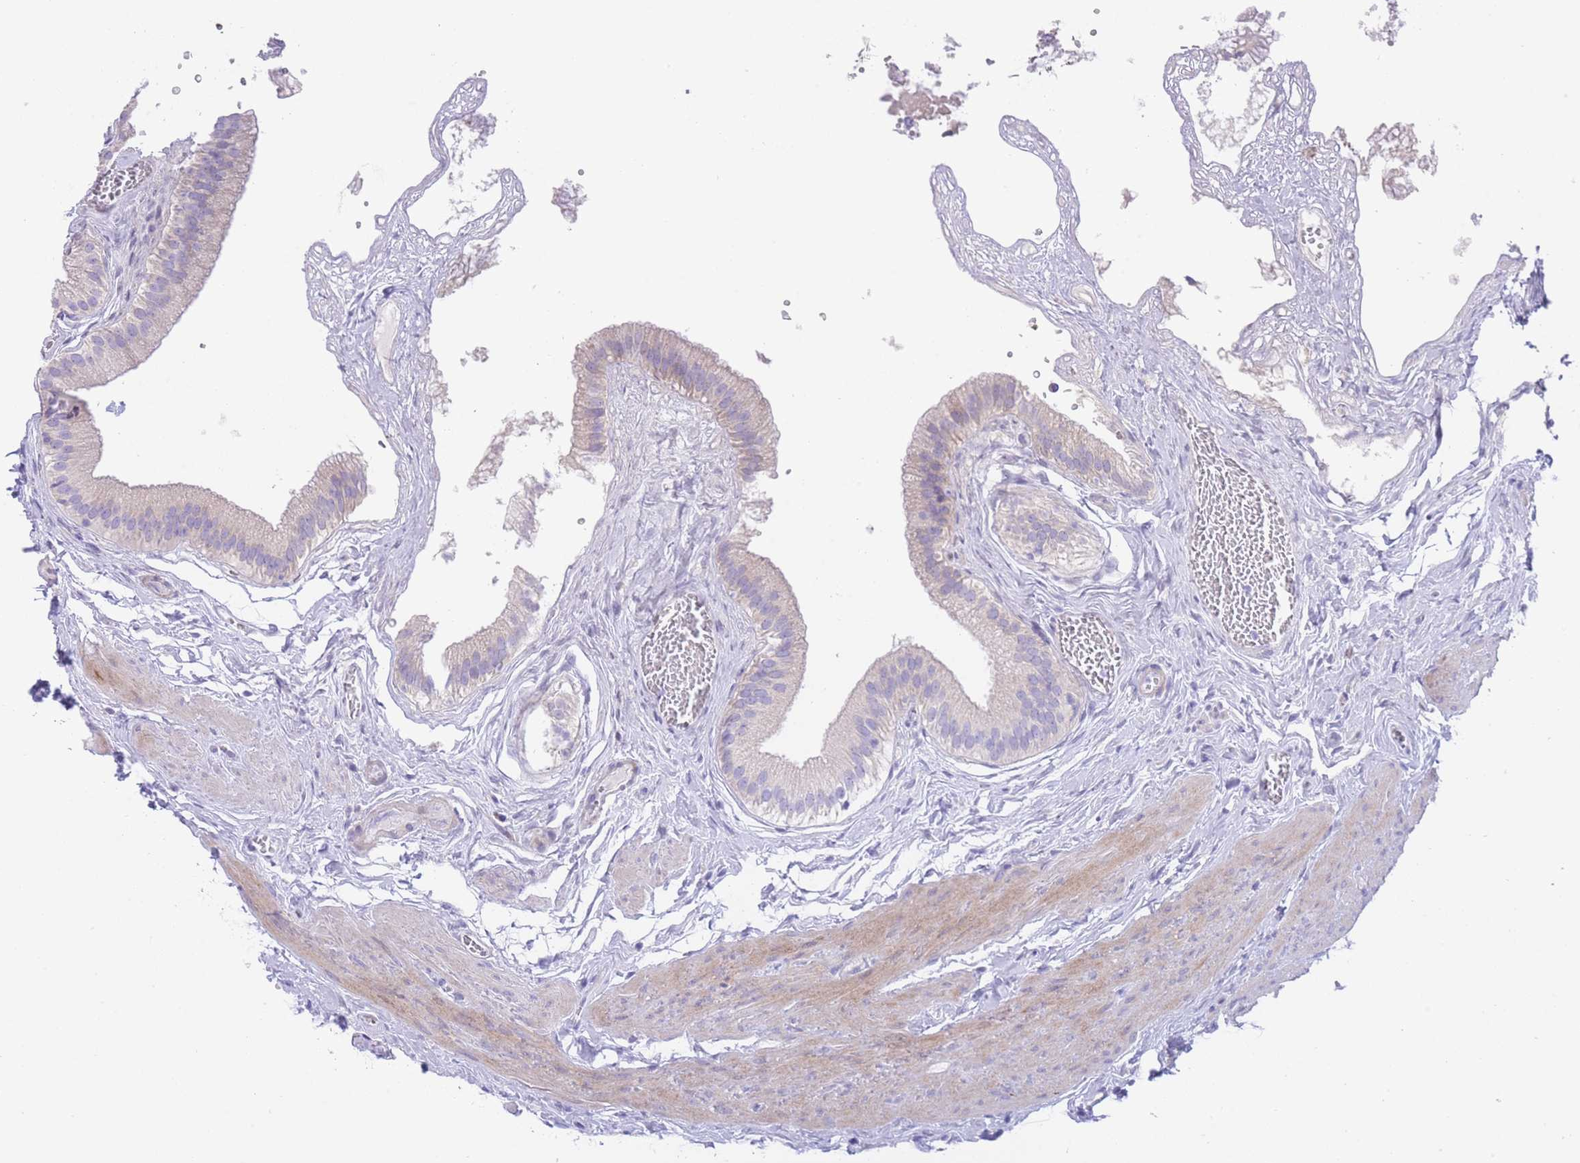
{"staining": {"intensity": "negative", "quantity": "none", "location": "none"}, "tissue": "gallbladder", "cell_type": "Glandular cells", "image_type": "normal", "snomed": [{"axis": "morphology", "description": "Normal tissue, NOS"}, {"axis": "topography", "description": "Gallbladder"}], "caption": "Immunohistochemical staining of benign human gallbladder demonstrates no significant positivity in glandular cells.", "gene": "QTRT1", "patient": {"sex": "female", "age": 54}}